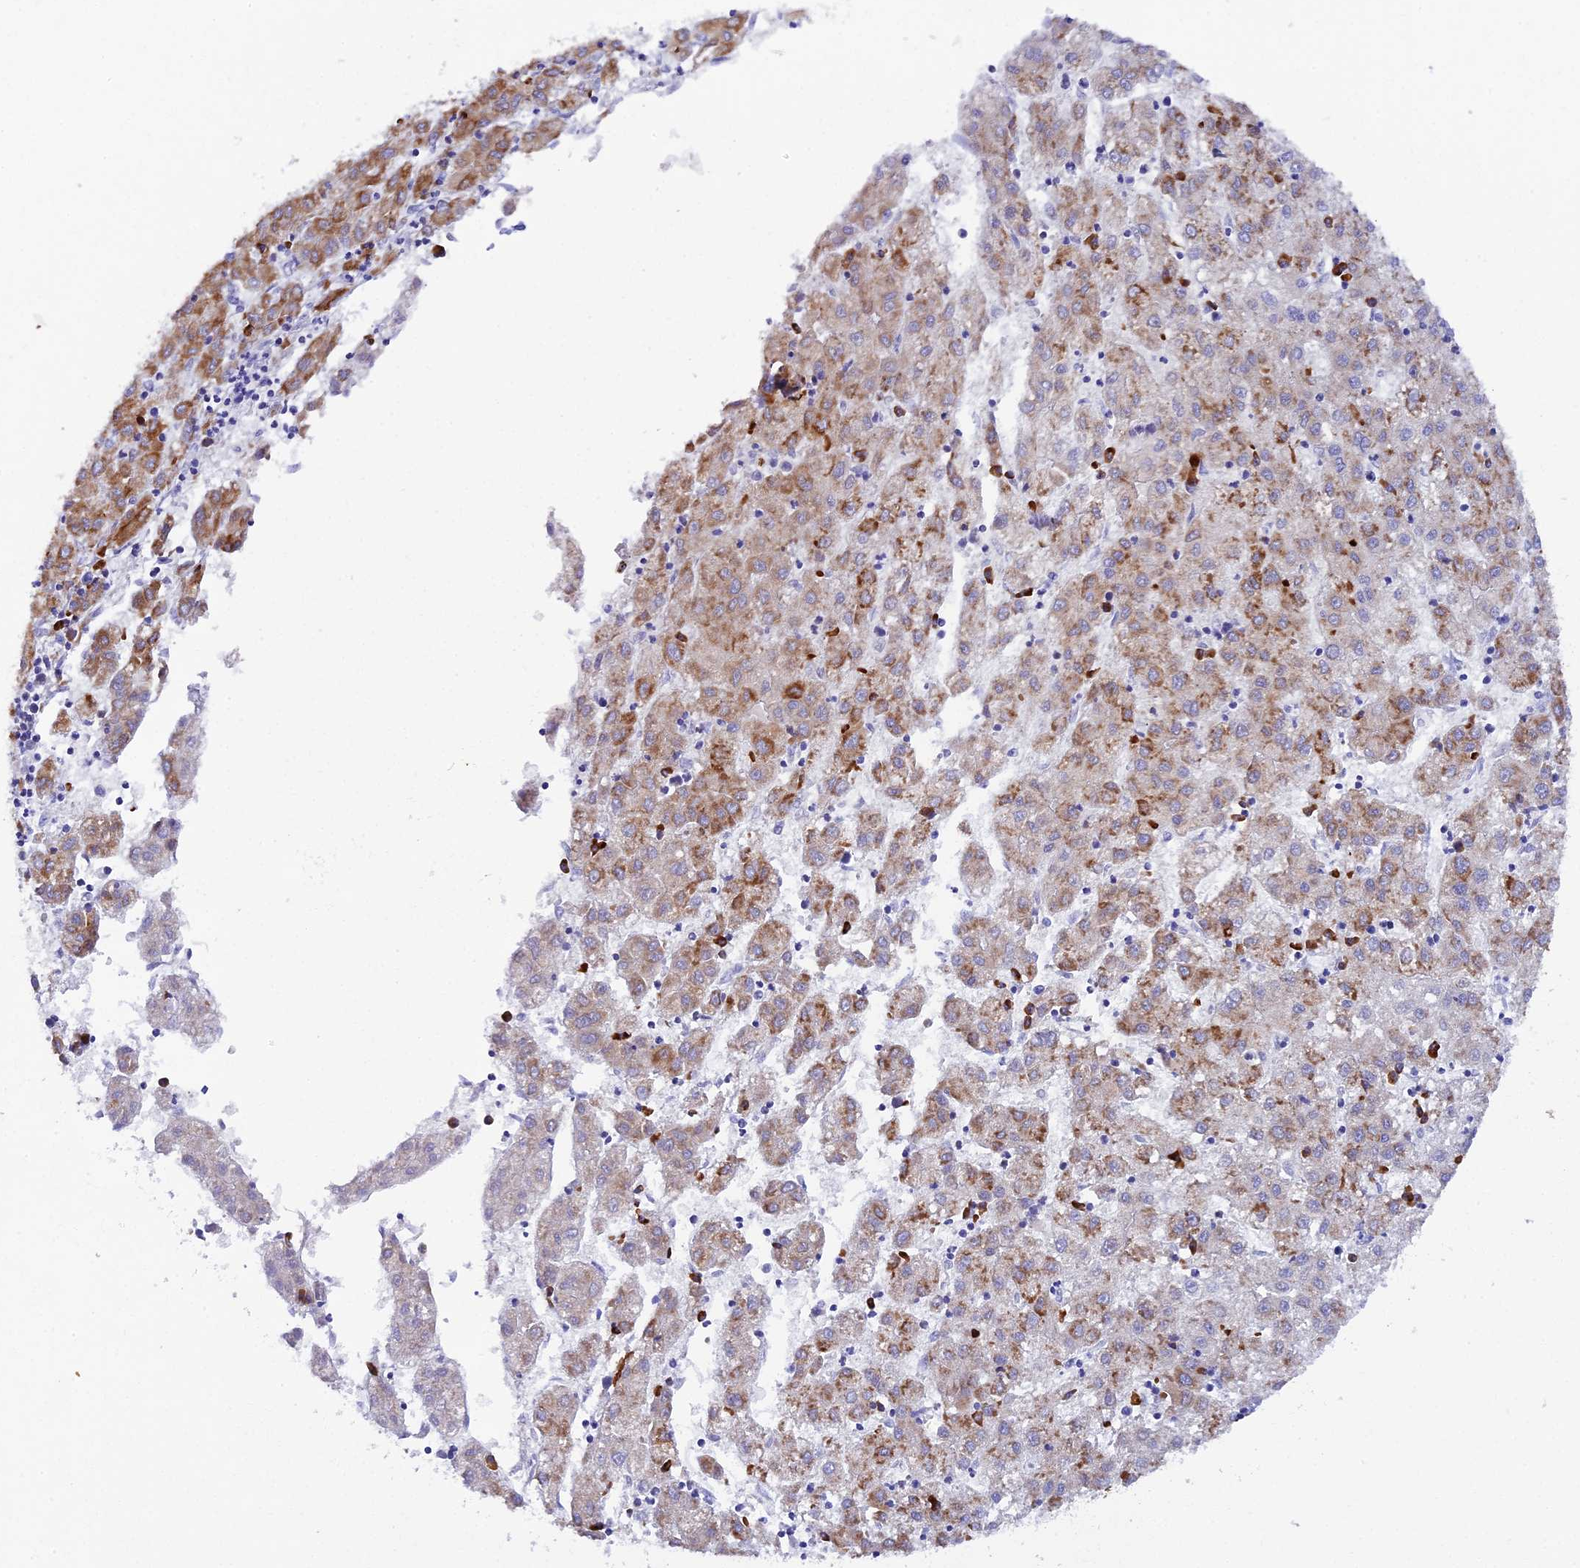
{"staining": {"intensity": "moderate", "quantity": "<25%", "location": "cytoplasmic/membranous"}, "tissue": "liver cancer", "cell_type": "Tumor cells", "image_type": "cancer", "snomed": [{"axis": "morphology", "description": "Carcinoma, Hepatocellular, NOS"}, {"axis": "topography", "description": "Liver"}], "caption": "Immunohistochemical staining of human liver hepatocellular carcinoma reveals low levels of moderate cytoplasmic/membranous protein staining in about <25% of tumor cells.", "gene": "FKBP11", "patient": {"sex": "male", "age": 72}}